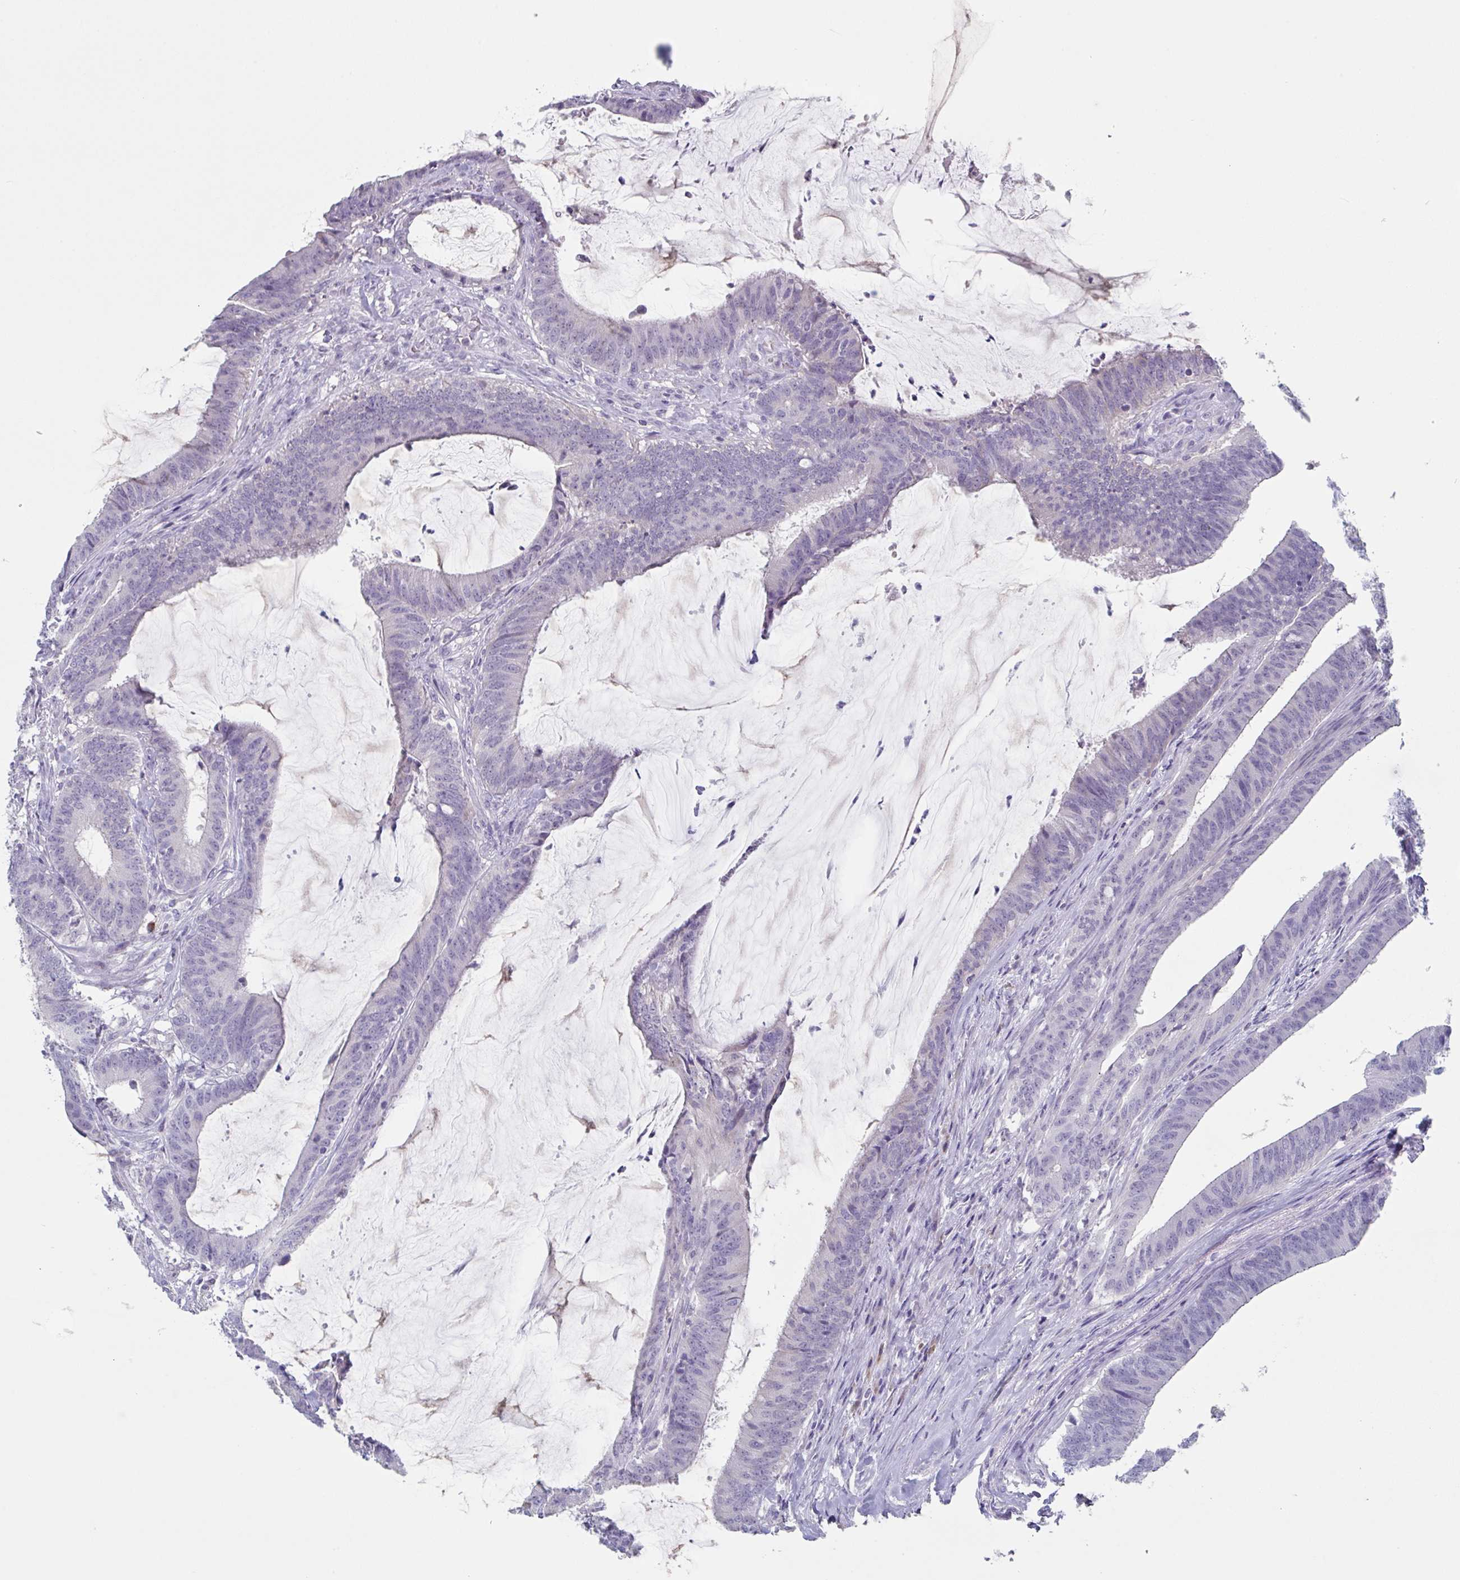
{"staining": {"intensity": "negative", "quantity": "none", "location": "none"}, "tissue": "colorectal cancer", "cell_type": "Tumor cells", "image_type": "cancer", "snomed": [{"axis": "morphology", "description": "Adenocarcinoma, NOS"}, {"axis": "topography", "description": "Colon"}], "caption": "This is an IHC histopathology image of human colorectal cancer (adenocarcinoma). There is no staining in tumor cells.", "gene": "NOXRED1", "patient": {"sex": "female", "age": 43}}